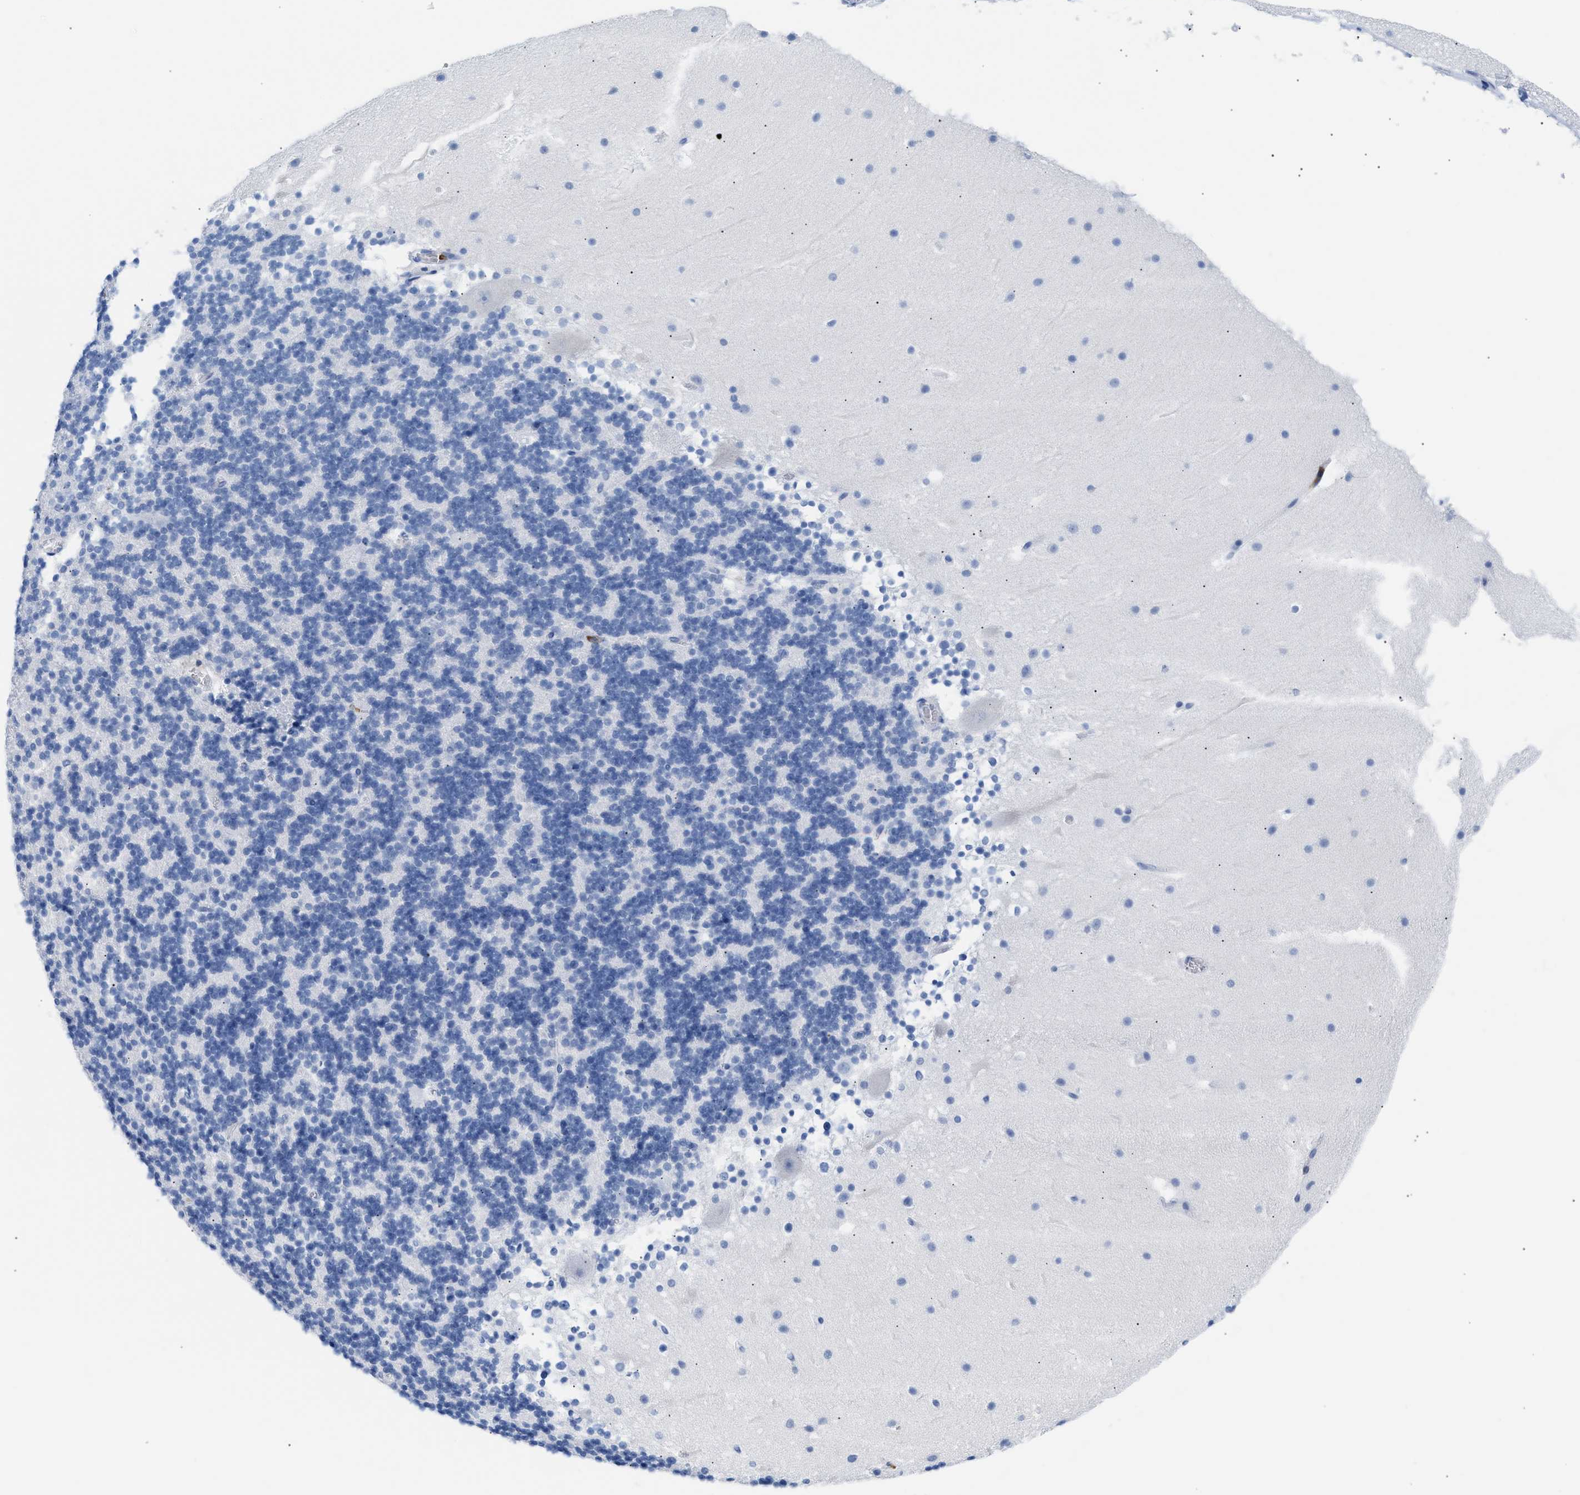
{"staining": {"intensity": "negative", "quantity": "none", "location": "none"}, "tissue": "cerebellum", "cell_type": "Cells in granular layer", "image_type": "normal", "snomed": [{"axis": "morphology", "description": "Normal tissue, NOS"}, {"axis": "topography", "description": "Cerebellum"}], "caption": "Immunohistochemistry of normal human cerebellum displays no expression in cells in granular layer. (Stains: DAB (3,3'-diaminobenzidine) immunohistochemistry with hematoxylin counter stain, Microscopy: brightfield microscopy at high magnification).", "gene": "LCP1", "patient": {"sex": "male", "age": 45}}